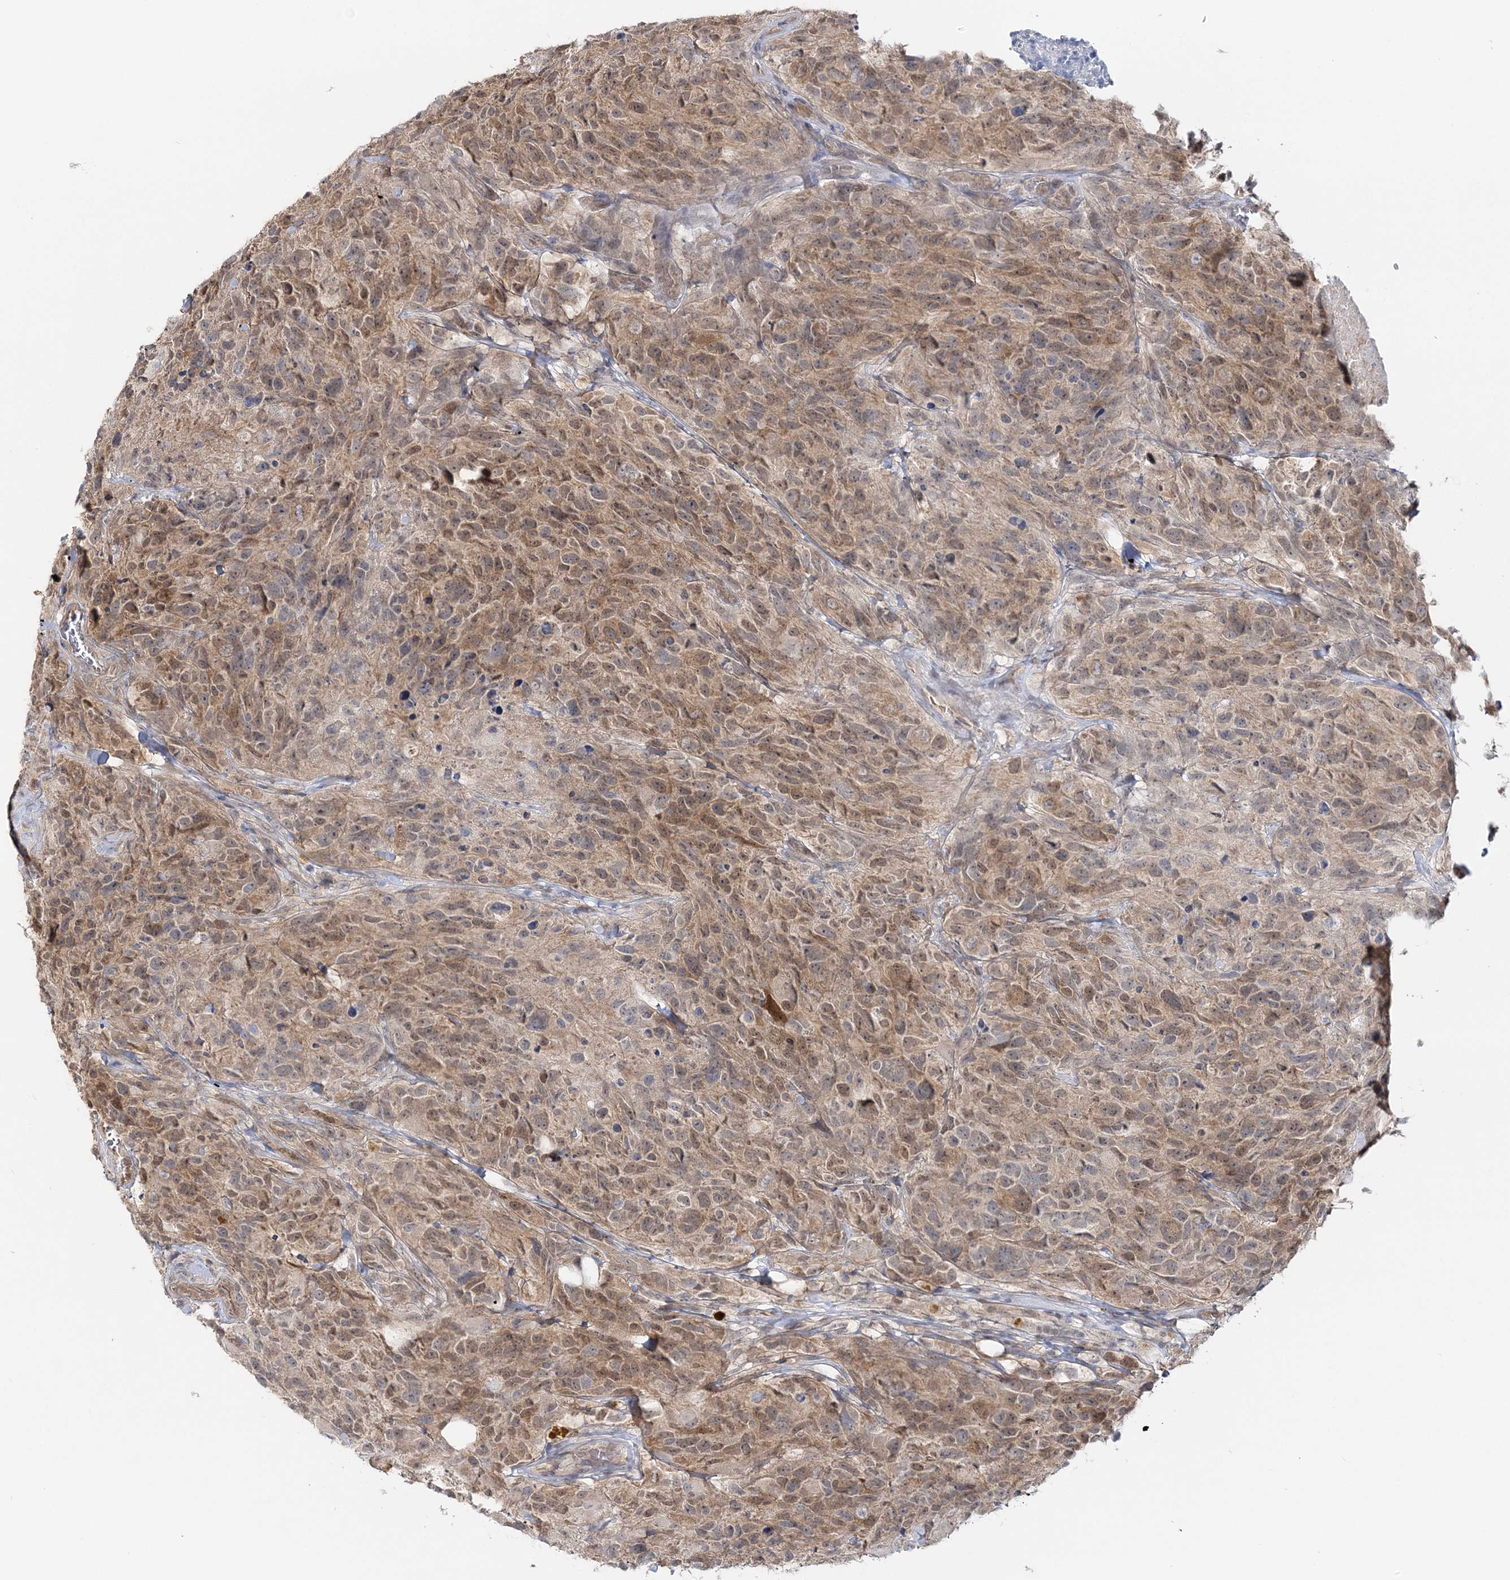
{"staining": {"intensity": "moderate", "quantity": ">75%", "location": "cytoplasmic/membranous"}, "tissue": "glioma", "cell_type": "Tumor cells", "image_type": "cancer", "snomed": [{"axis": "morphology", "description": "Glioma, malignant, High grade"}, {"axis": "topography", "description": "Brain"}], "caption": "Moderate cytoplasmic/membranous staining for a protein is seen in about >75% of tumor cells of high-grade glioma (malignant) using immunohistochemistry.", "gene": "ZFAND6", "patient": {"sex": "male", "age": 69}}